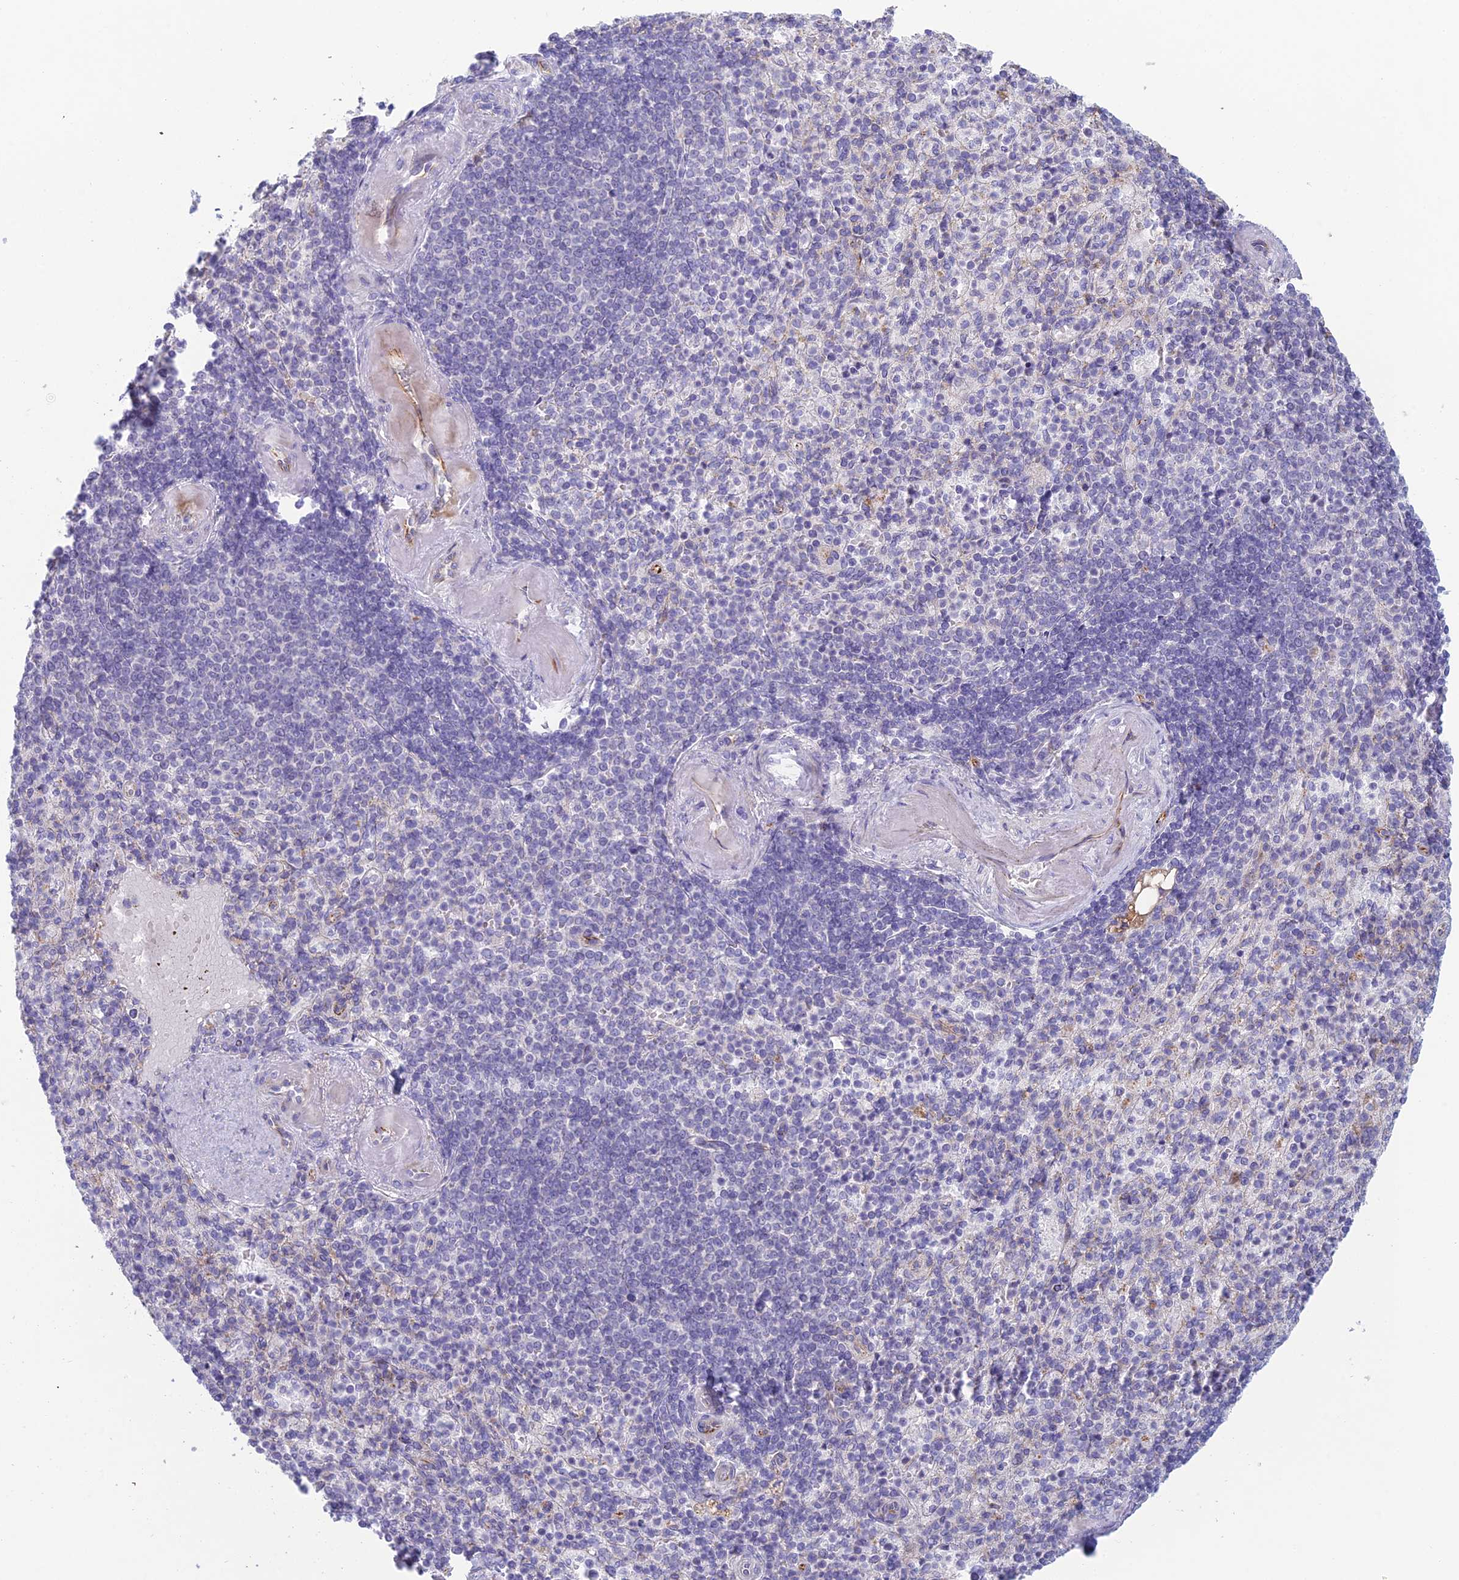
{"staining": {"intensity": "weak", "quantity": "<25%", "location": "cytoplasmic/membranous"}, "tissue": "spleen", "cell_type": "Cells in red pulp", "image_type": "normal", "snomed": [{"axis": "morphology", "description": "Normal tissue, NOS"}, {"axis": "topography", "description": "Spleen"}], "caption": "IHC histopathology image of benign spleen: spleen stained with DAB demonstrates no significant protein staining in cells in red pulp. (DAB immunohistochemistry, high magnification).", "gene": "FERD3L", "patient": {"sex": "female", "age": 74}}